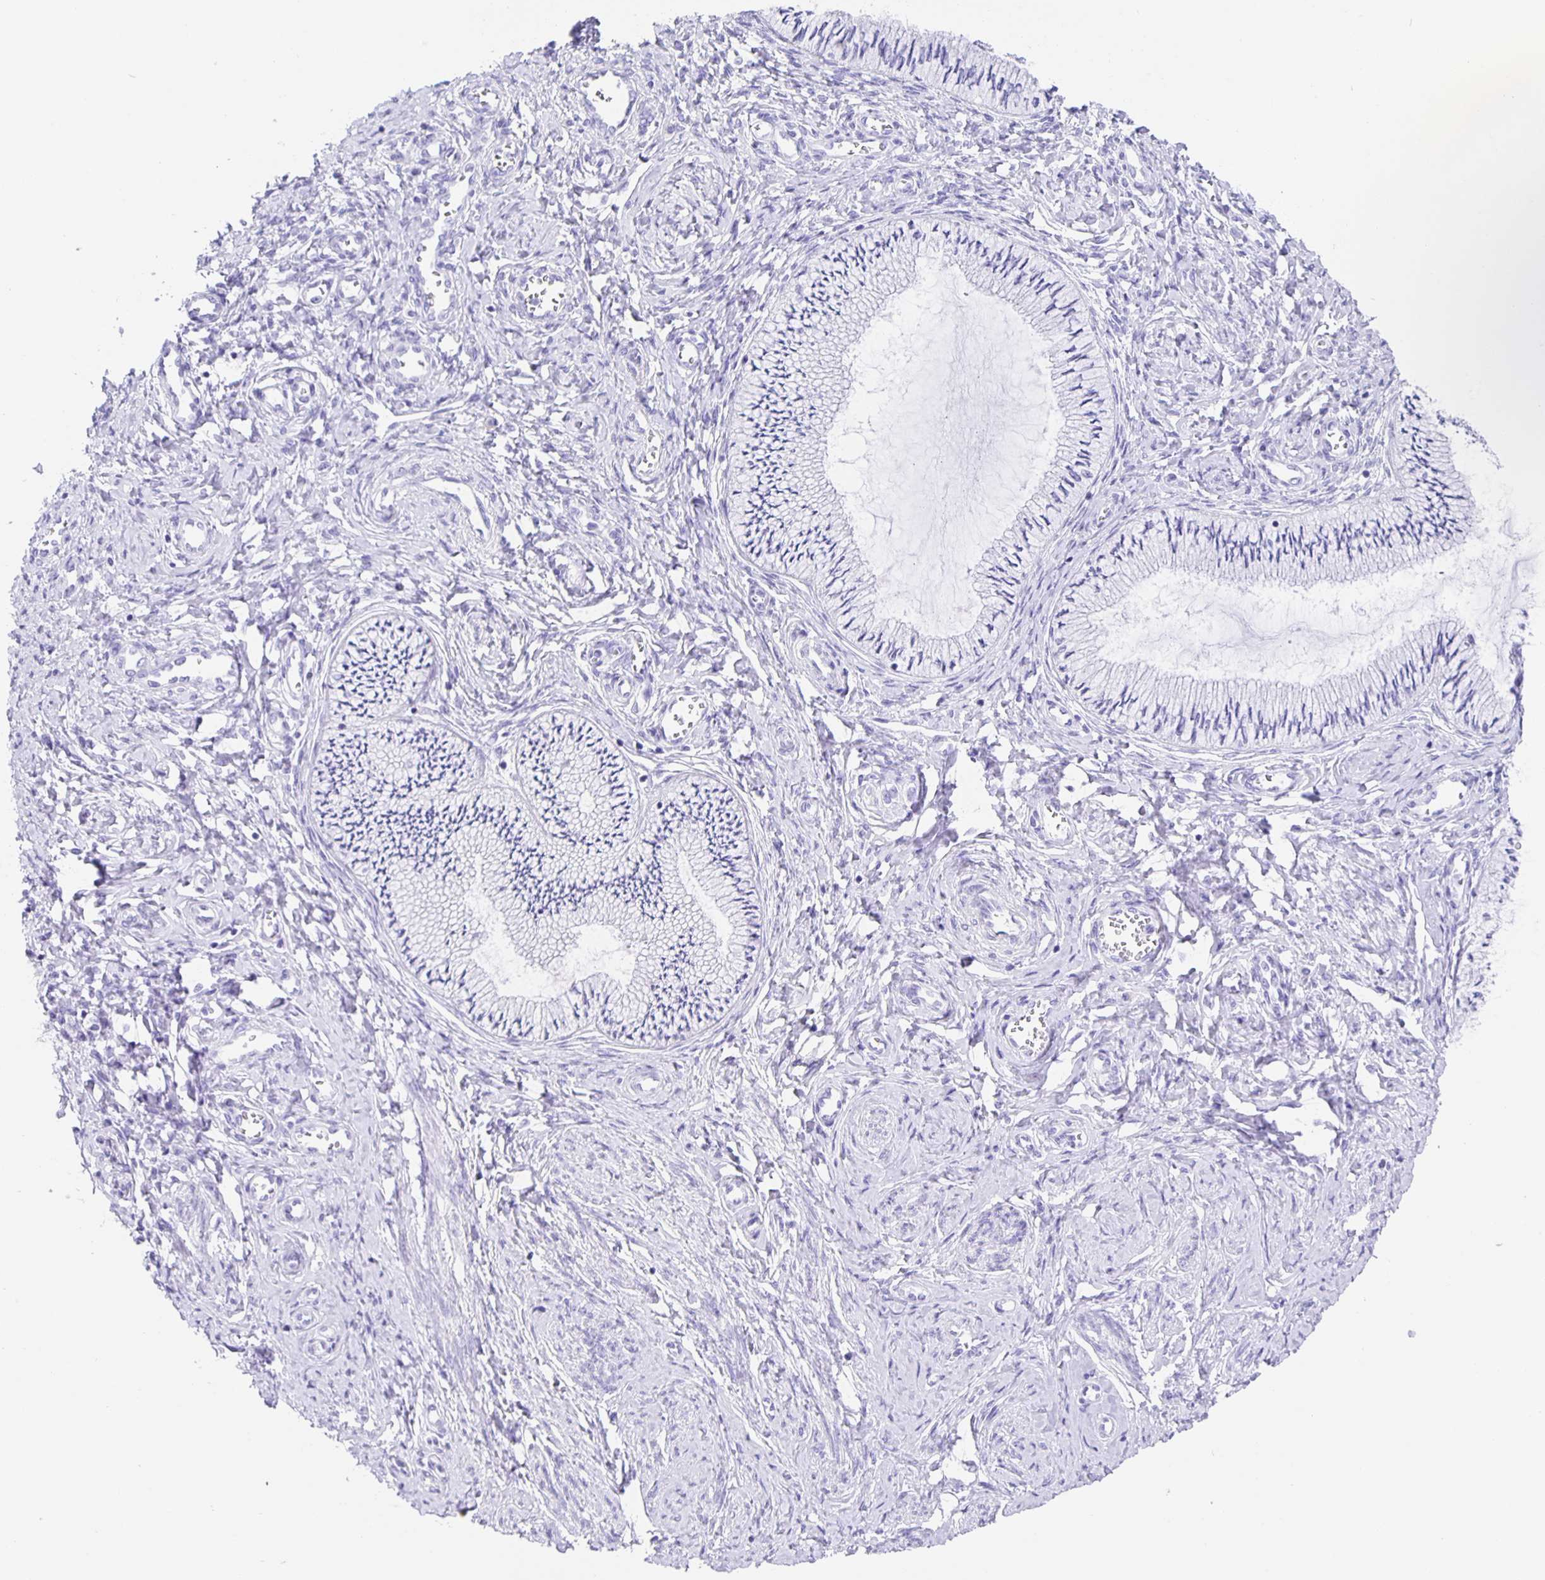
{"staining": {"intensity": "negative", "quantity": "none", "location": "none"}, "tissue": "cervix", "cell_type": "Glandular cells", "image_type": "normal", "snomed": [{"axis": "morphology", "description": "Normal tissue, NOS"}, {"axis": "topography", "description": "Cervix"}], "caption": "A micrograph of cervix stained for a protein exhibits no brown staining in glandular cells. The staining was performed using DAB (3,3'-diaminobenzidine) to visualize the protein expression in brown, while the nuclei were stained in blue with hematoxylin (Magnification: 20x).", "gene": "GUCA2A", "patient": {"sex": "female", "age": 24}}